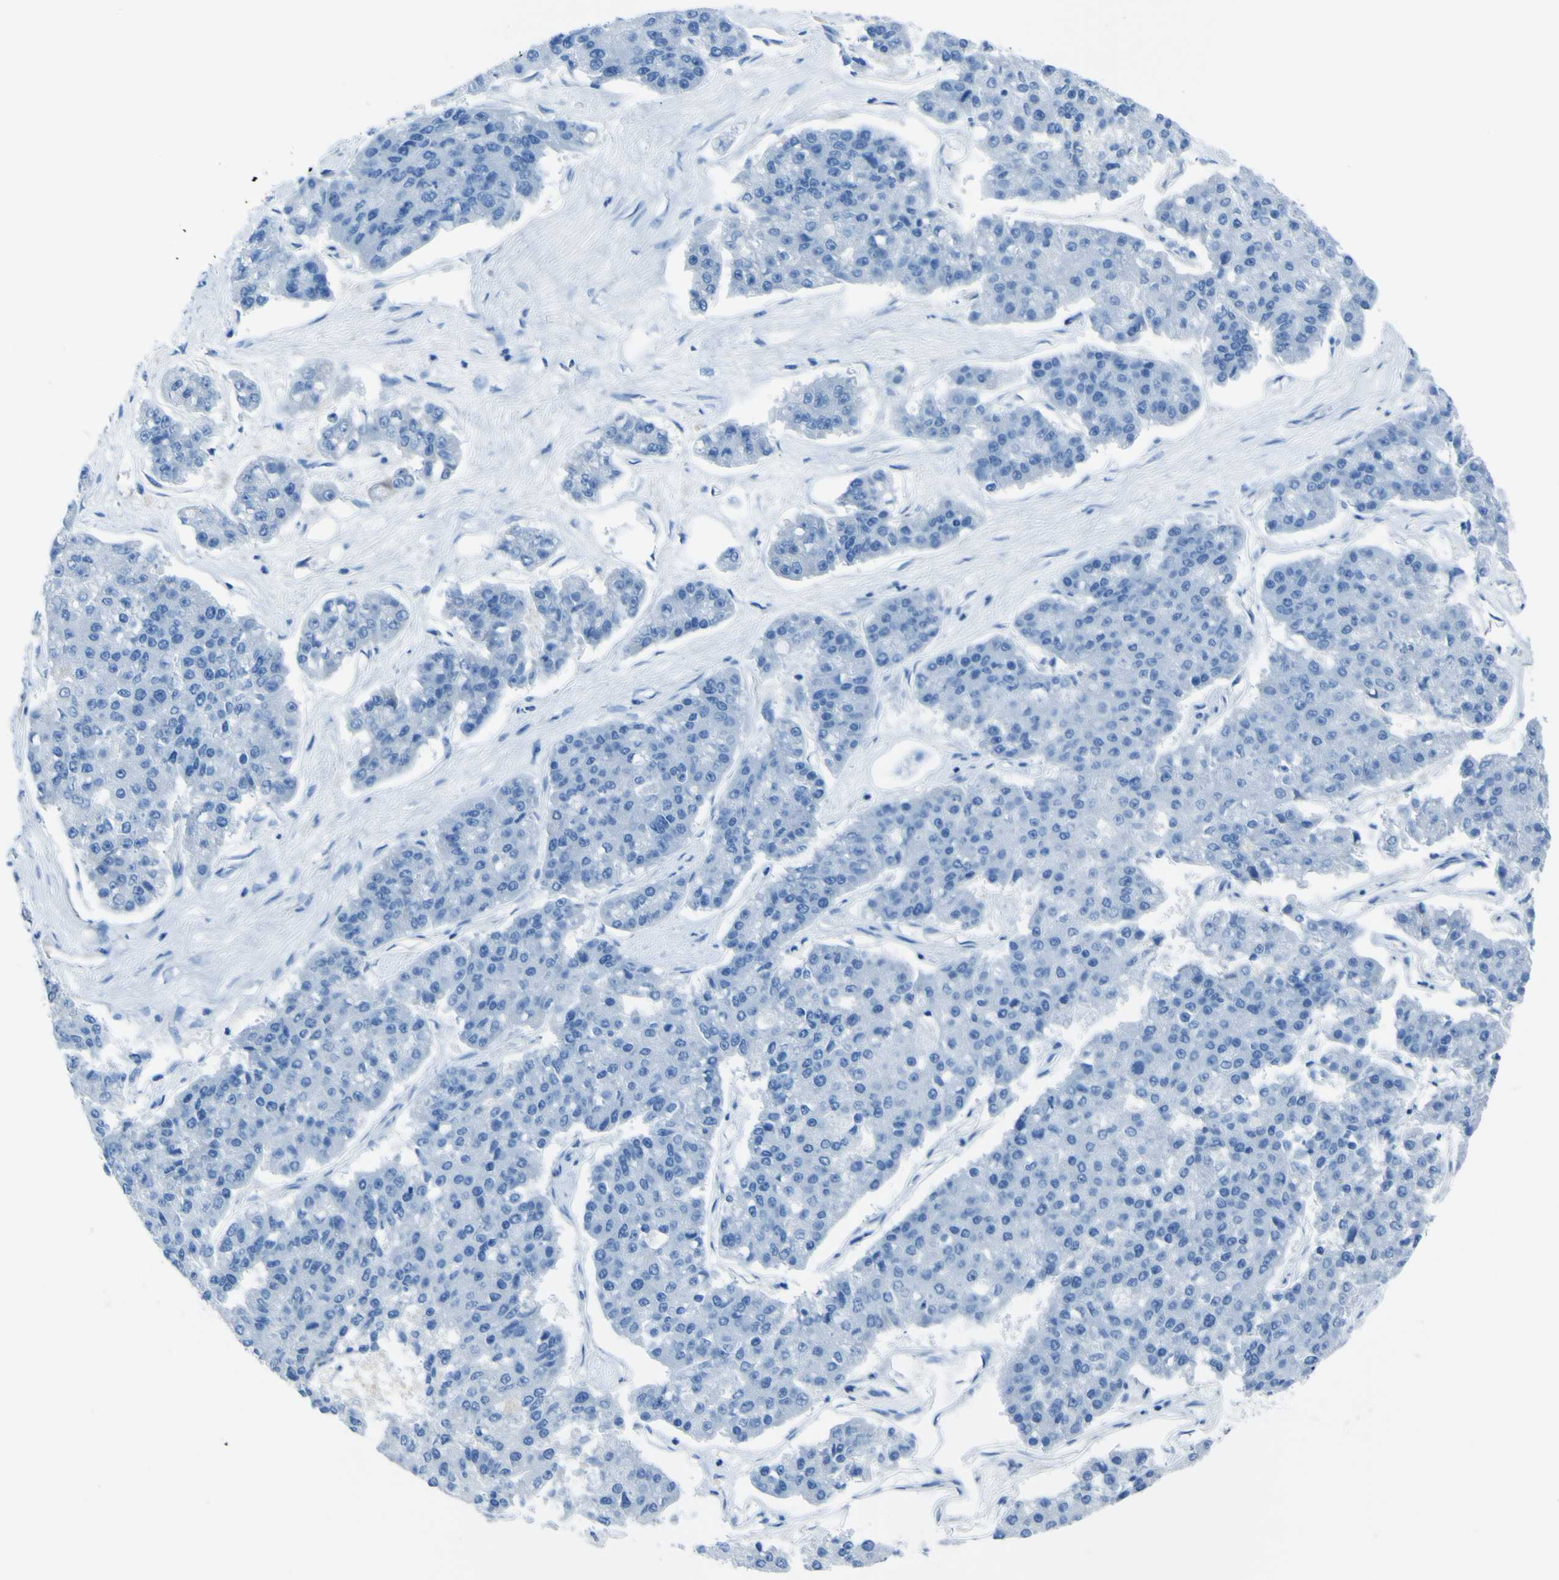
{"staining": {"intensity": "negative", "quantity": "none", "location": "none"}, "tissue": "pancreatic cancer", "cell_type": "Tumor cells", "image_type": "cancer", "snomed": [{"axis": "morphology", "description": "Adenocarcinoma, NOS"}, {"axis": "topography", "description": "Pancreas"}], "caption": "IHC photomicrograph of neoplastic tissue: pancreatic cancer stained with DAB shows no significant protein expression in tumor cells.", "gene": "STIM1", "patient": {"sex": "male", "age": 50}}